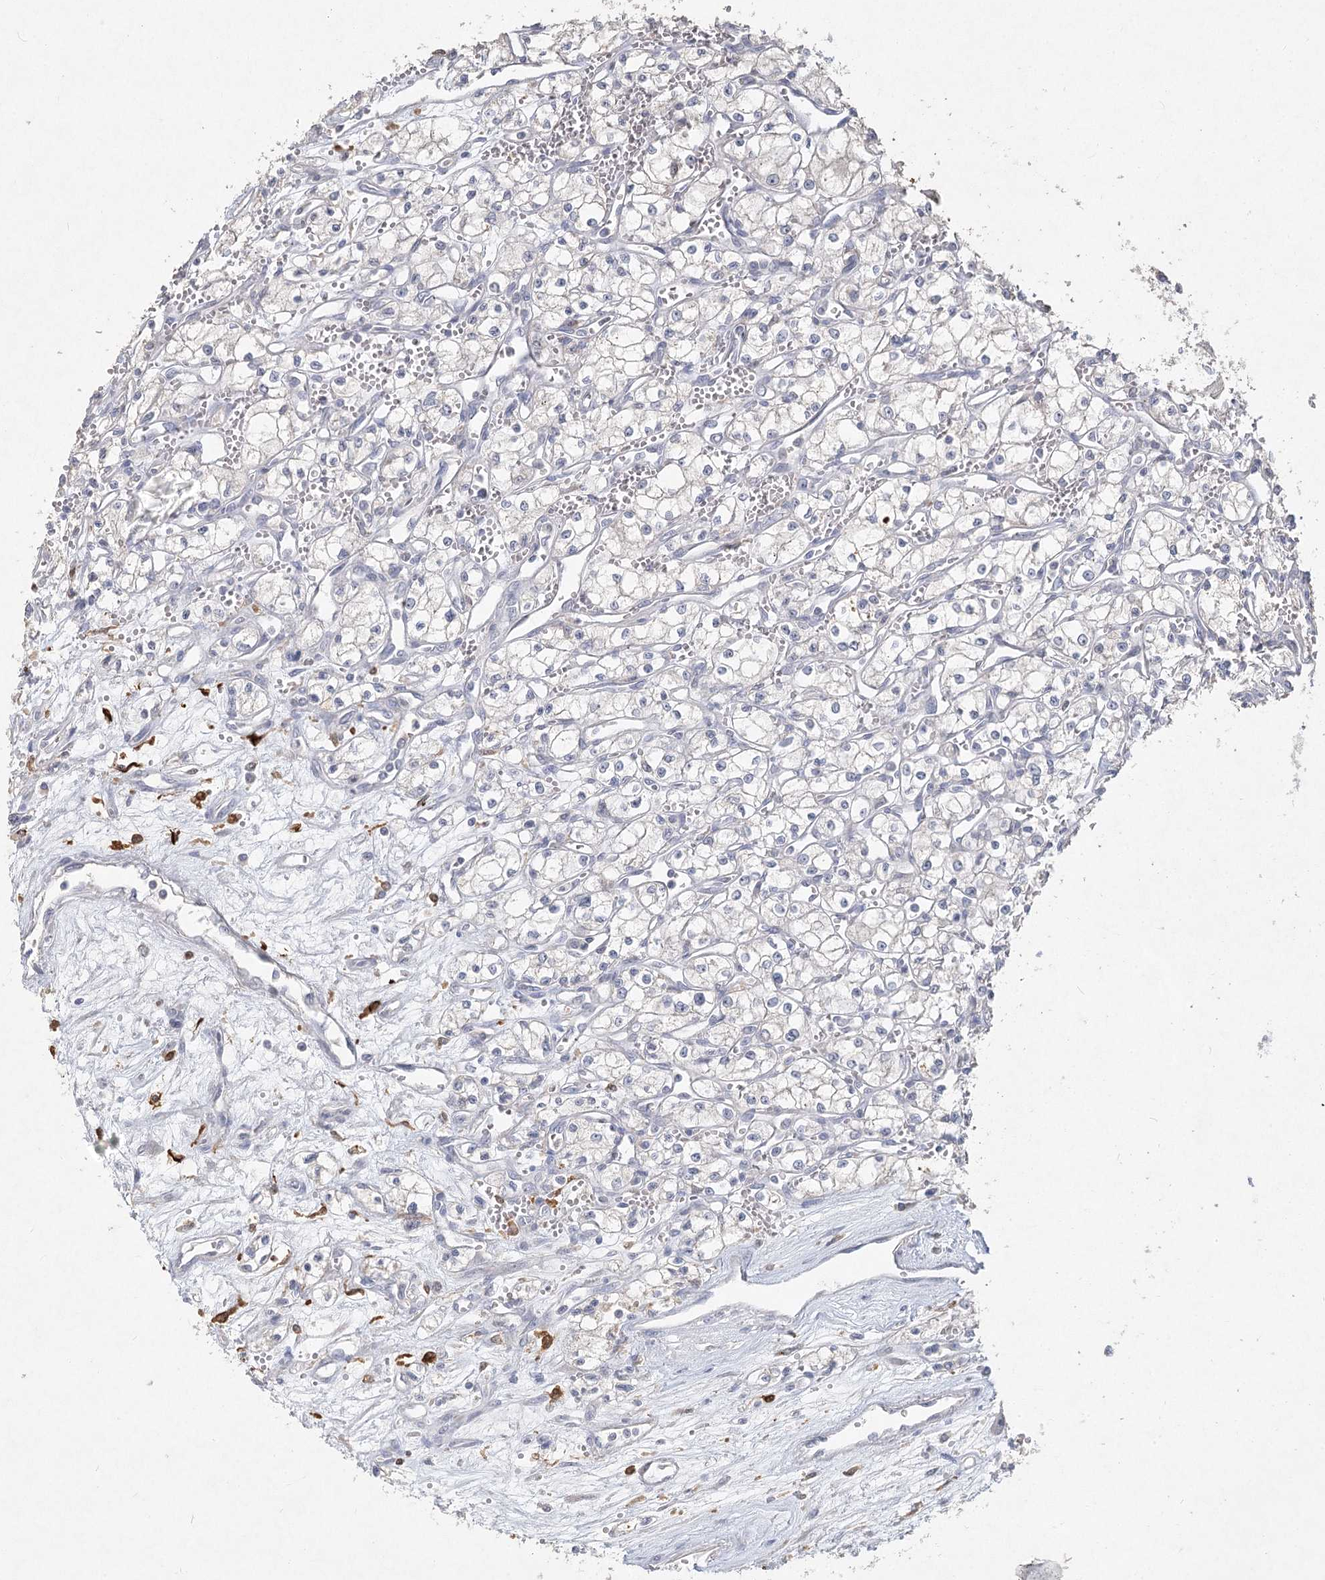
{"staining": {"intensity": "negative", "quantity": "none", "location": "none"}, "tissue": "renal cancer", "cell_type": "Tumor cells", "image_type": "cancer", "snomed": [{"axis": "morphology", "description": "Adenocarcinoma, NOS"}, {"axis": "topography", "description": "Kidney"}], "caption": "This is an immunohistochemistry (IHC) histopathology image of human renal adenocarcinoma. There is no expression in tumor cells.", "gene": "ARSI", "patient": {"sex": "male", "age": 59}}